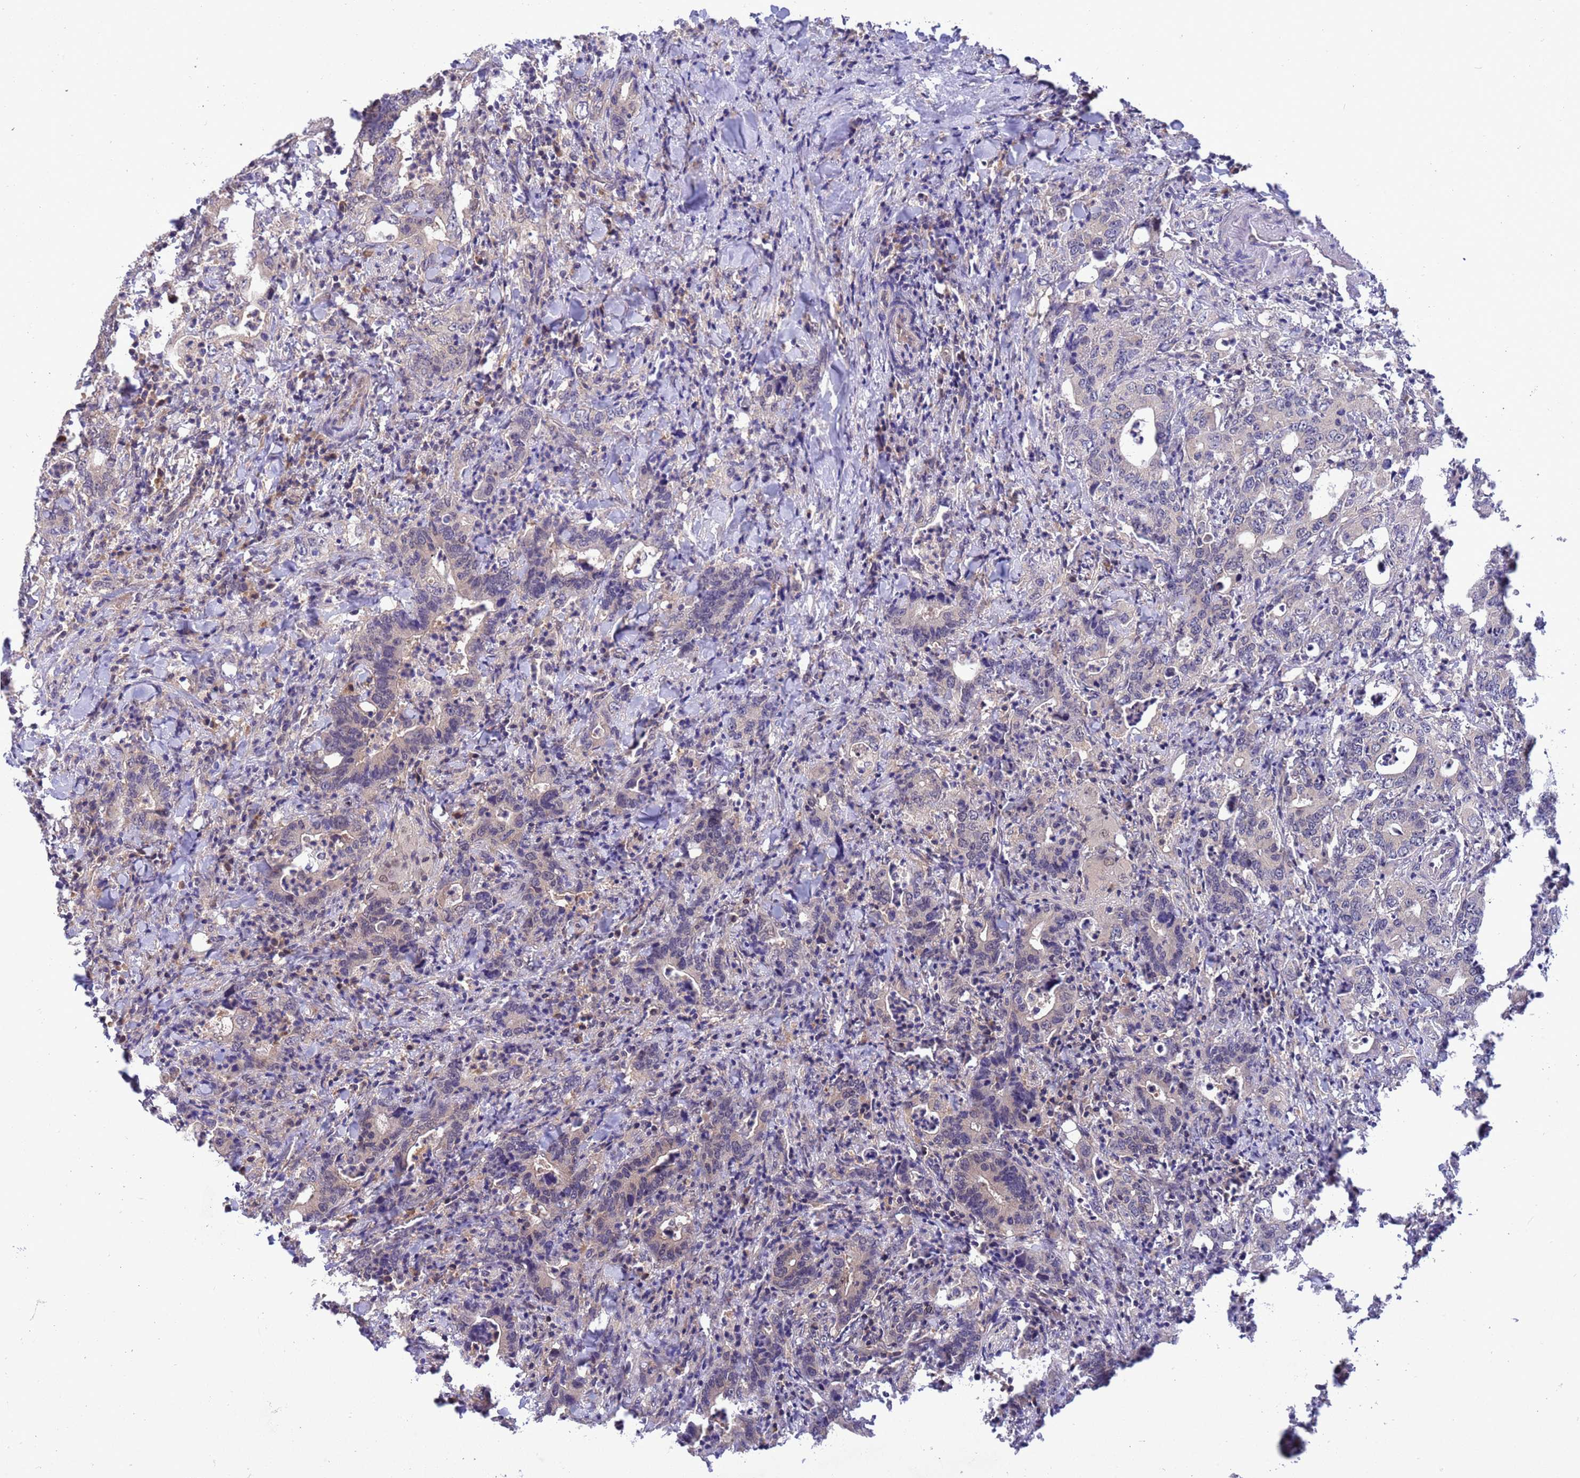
{"staining": {"intensity": "negative", "quantity": "none", "location": "none"}, "tissue": "colorectal cancer", "cell_type": "Tumor cells", "image_type": "cancer", "snomed": [{"axis": "morphology", "description": "Adenocarcinoma, NOS"}, {"axis": "topography", "description": "Colon"}], "caption": "Immunohistochemistry histopathology image of human colorectal cancer (adenocarcinoma) stained for a protein (brown), which shows no expression in tumor cells.", "gene": "ZNF461", "patient": {"sex": "female", "age": 75}}